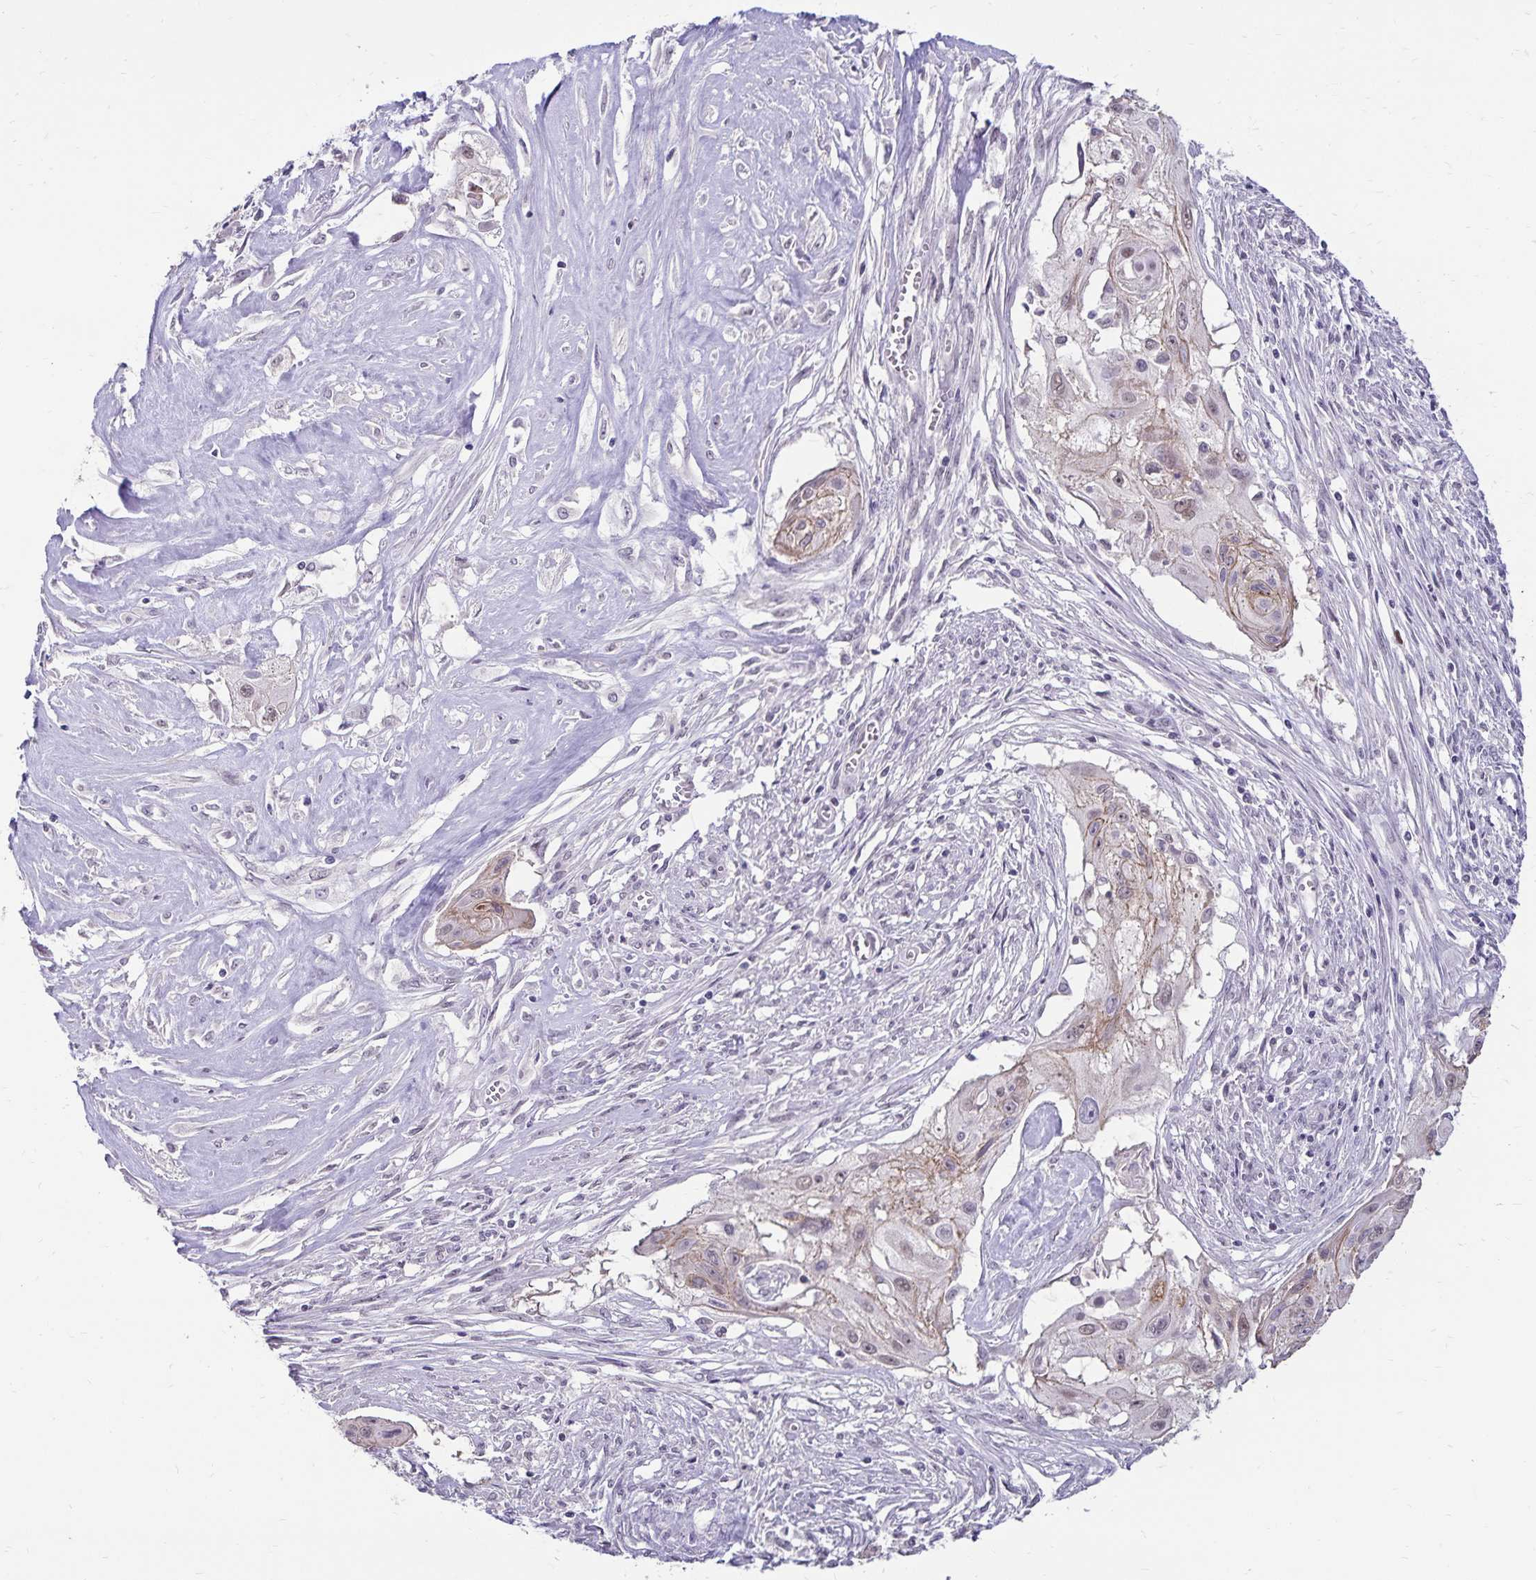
{"staining": {"intensity": "weak", "quantity": "<25%", "location": "cytoplasmic/membranous"}, "tissue": "cervical cancer", "cell_type": "Tumor cells", "image_type": "cancer", "snomed": [{"axis": "morphology", "description": "Squamous cell carcinoma, NOS"}, {"axis": "topography", "description": "Cervix"}], "caption": "Immunohistochemistry (IHC) micrograph of cervical cancer stained for a protein (brown), which shows no expression in tumor cells.", "gene": "POLB", "patient": {"sex": "female", "age": 49}}